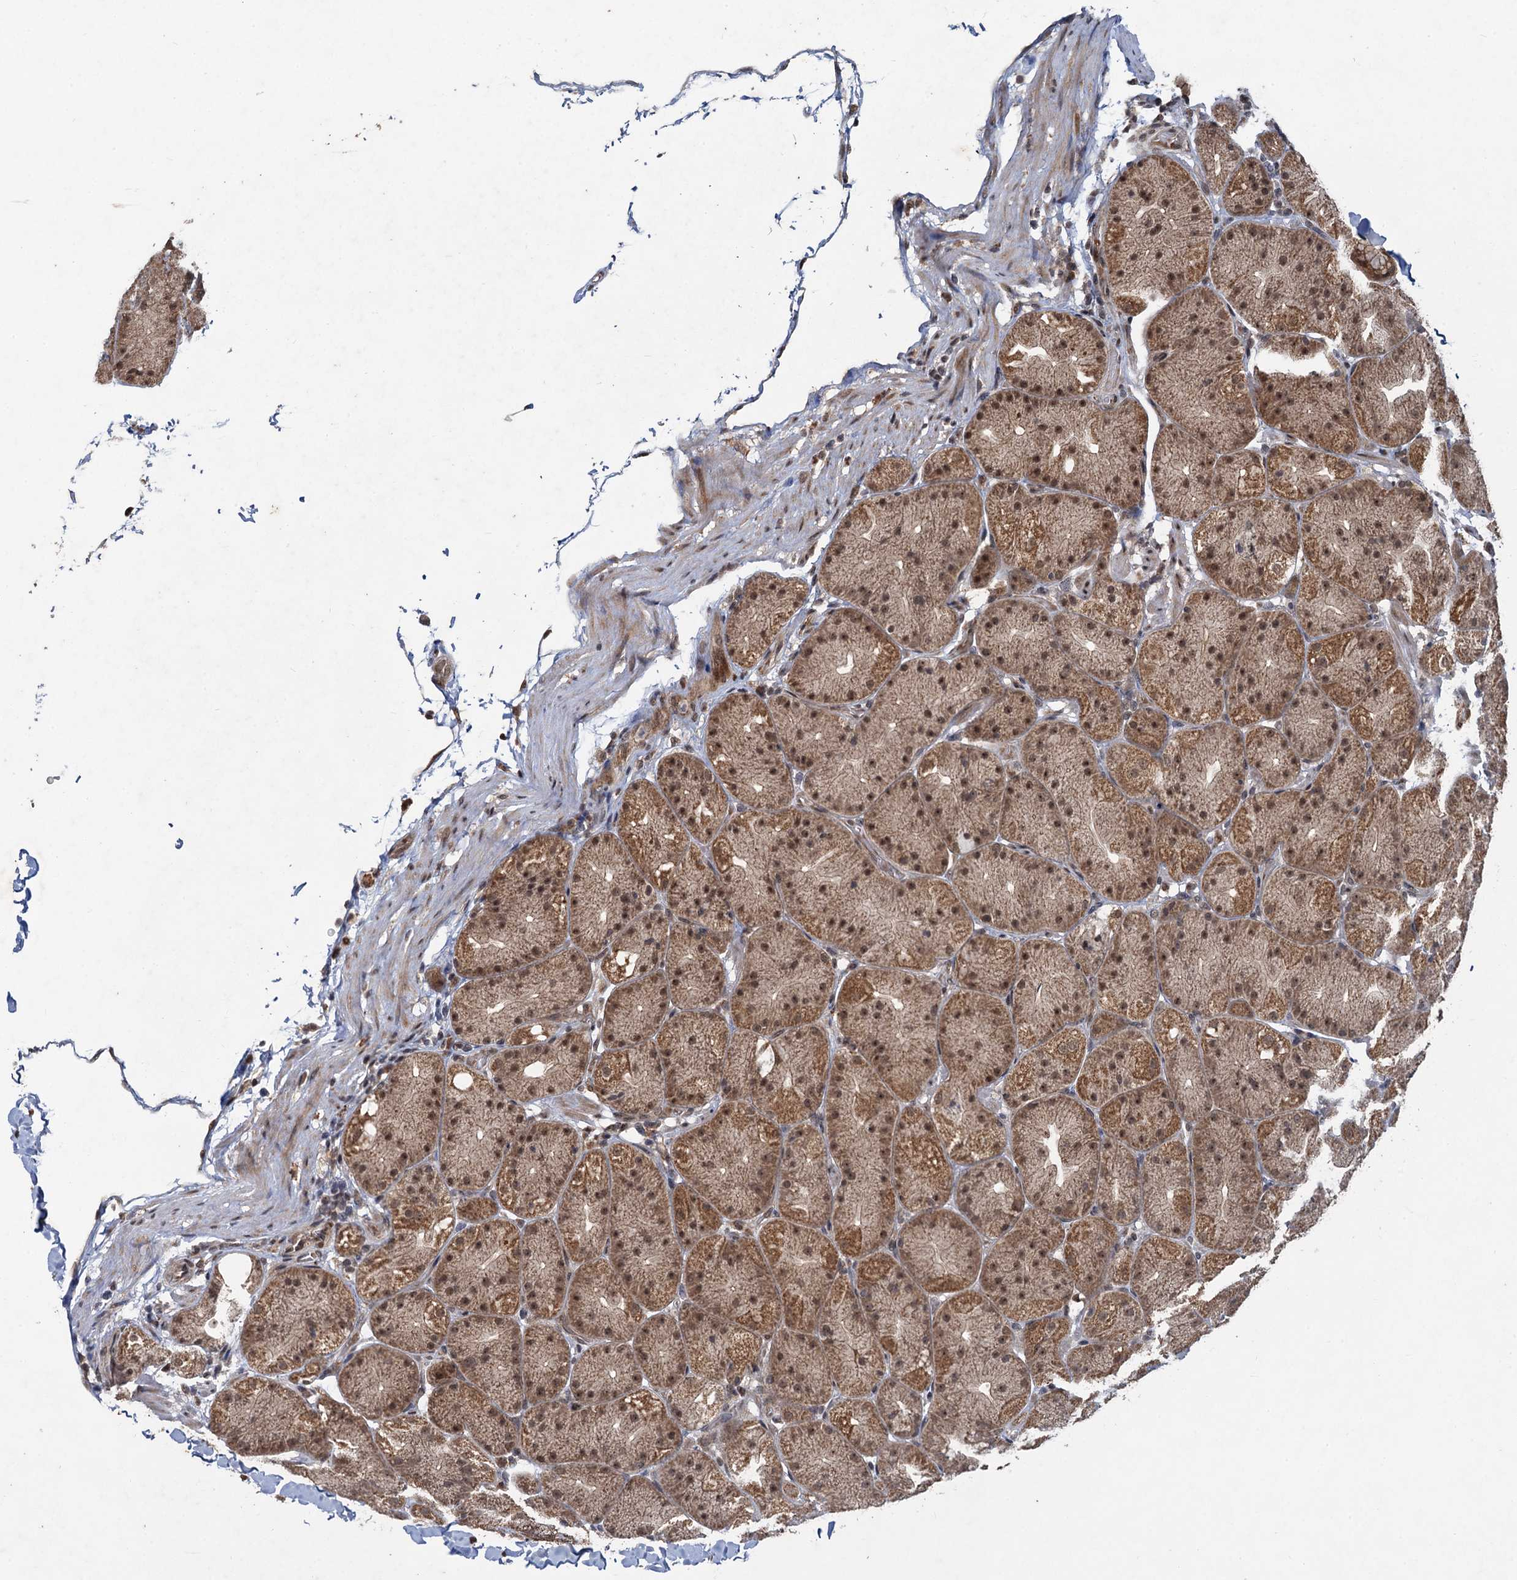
{"staining": {"intensity": "strong", "quantity": ">75%", "location": "cytoplasmic/membranous,nuclear"}, "tissue": "stomach", "cell_type": "Glandular cells", "image_type": "normal", "snomed": [{"axis": "morphology", "description": "Normal tissue, NOS"}, {"axis": "topography", "description": "Stomach, upper"}, {"axis": "topography", "description": "Stomach"}], "caption": "The micrograph exhibits staining of unremarkable stomach, revealing strong cytoplasmic/membranous,nuclear protein staining (brown color) within glandular cells.", "gene": "REP15", "patient": {"sex": "male", "age": 48}}